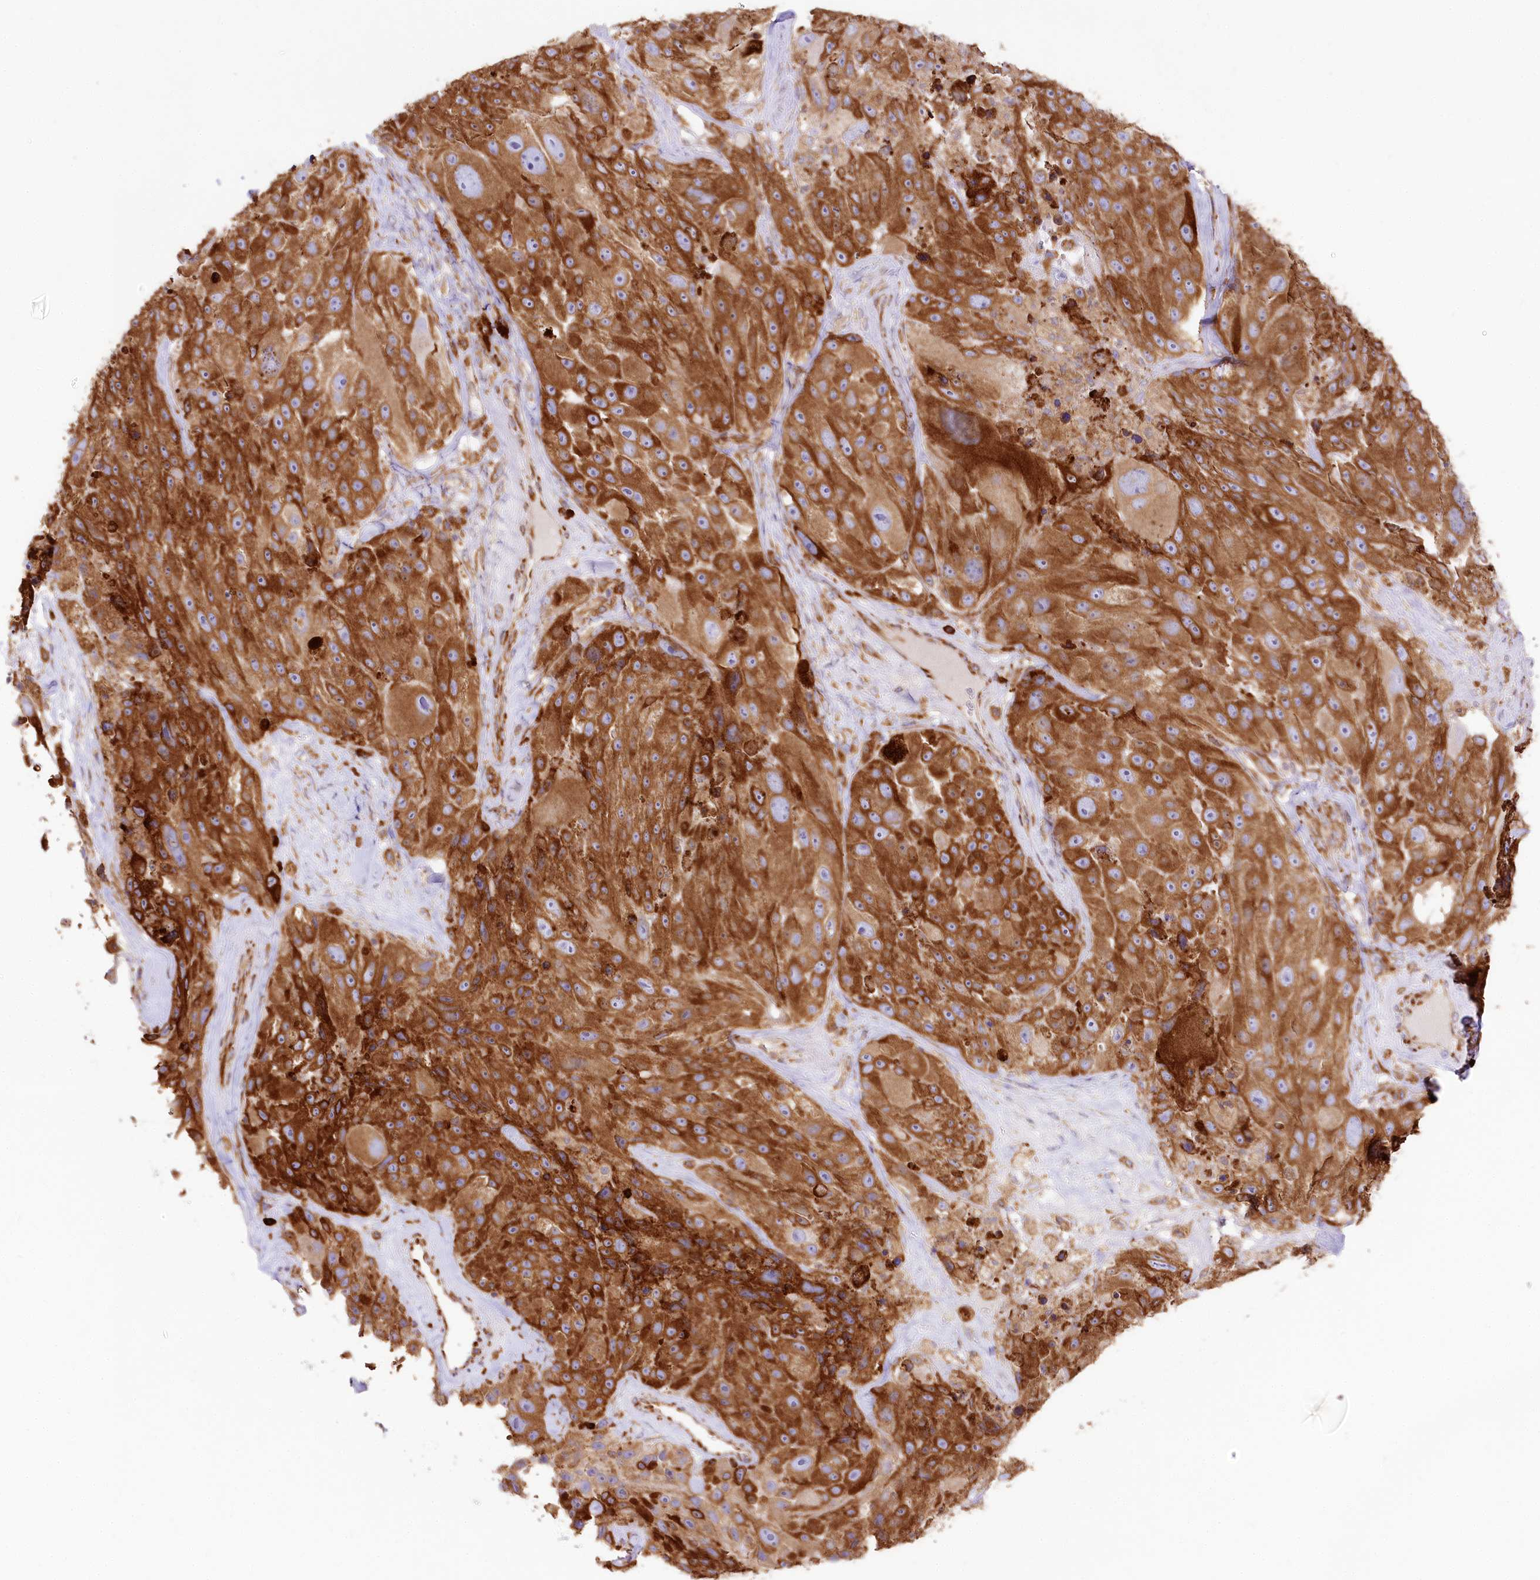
{"staining": {"intensity": "strong", "quantity": ">75%", "location": "cytoplasmic/membranous"}, "tissue": "melanoma", "cell_type": "Tumor cells", "image_type": "cancer", "snomed": [{"axis": "morphology", "description": "Malignant melanoma, Metastatic site"}, {"axis": "topography", "description": "Lymph node"}], "caption": "Strong cytoplasmic/membranous positivity is appreciated in approximately >75% of tumor cells in malignant melanoma (metastatic site).", "gene": "CNPY2", "patient": {"sex": "male", "age": 62}}